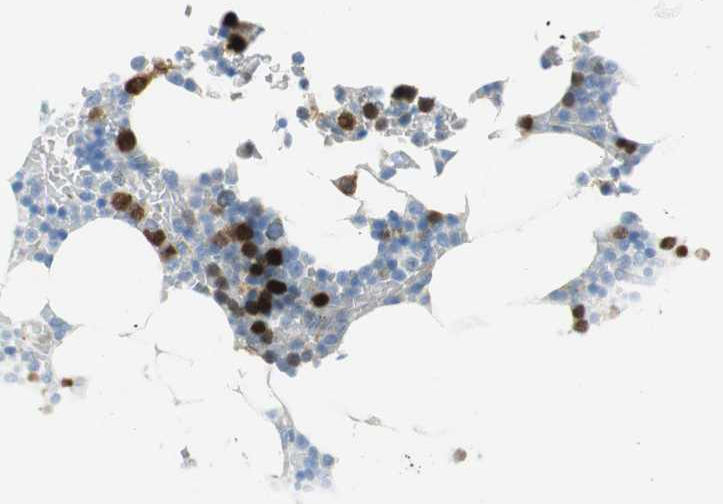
{"staining": {"intensity": "strong", "quantity": "<25%", "location": "nuclear"}, "tissue": "bone marrow", "cell_type": "Hematopoietic cells", "image_type": "normal", "snomed": [{"axis": "morphology", "description": "Normal tissue, NOS"}, {"axis": "topography", "description": "Bone marrow"}], "caption": "Immunohistochemical staining of benign bone marrow displays strong nuclear protein staining in approximately <25% of hematopoietic cells. (DAB (3,3'-diaminobenzidine) IHC, brown staining for protein, blue staining for nuclei).", "gene": "PTTG1", "patient": {"sex": "female", "age": 73}}